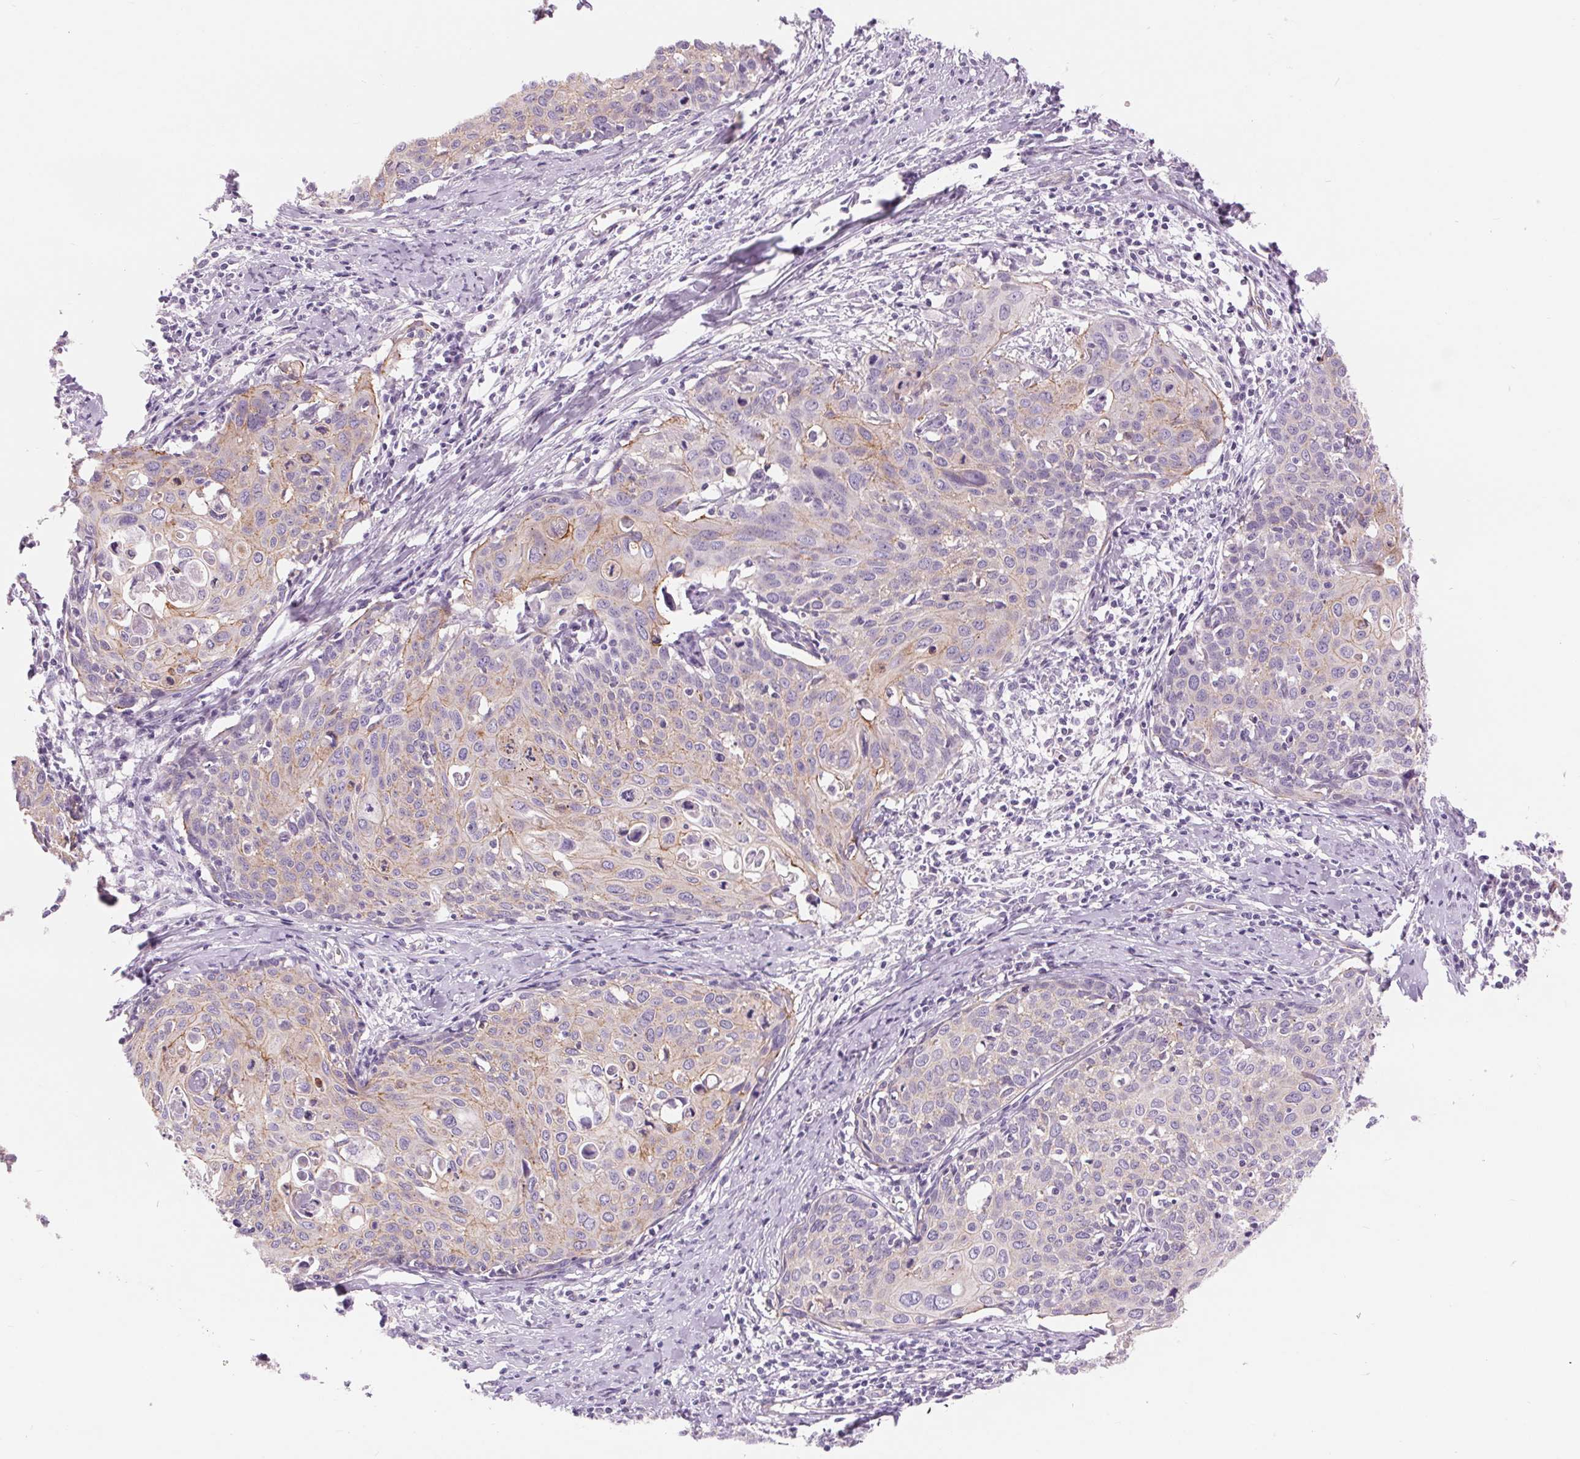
{"staining": {"intensity": "weak", "quantity": "<25%", "location": "cytoplasmic/membranous"}, "tissue": "cervical cancer", "cell_type": "Tumor cells", "image_type": "cancer", "snomed": [{"axis": "morphology", "description": "Squamous cell carcinoma, NOS"}, {"axis": "topography", "description": "Cervix"}], "caption": "Squamous cell carcinoma (cervical) was stained to show a protein in brown. There is no significant staining in tumor cells. Brightfield microscopy of immunohistochemistry stained with DAB (brown) and hematoxylin (blue), captured at high magnification.", "gene": "DIXDC1", "patient": {"sex": "female", "age": 62}}